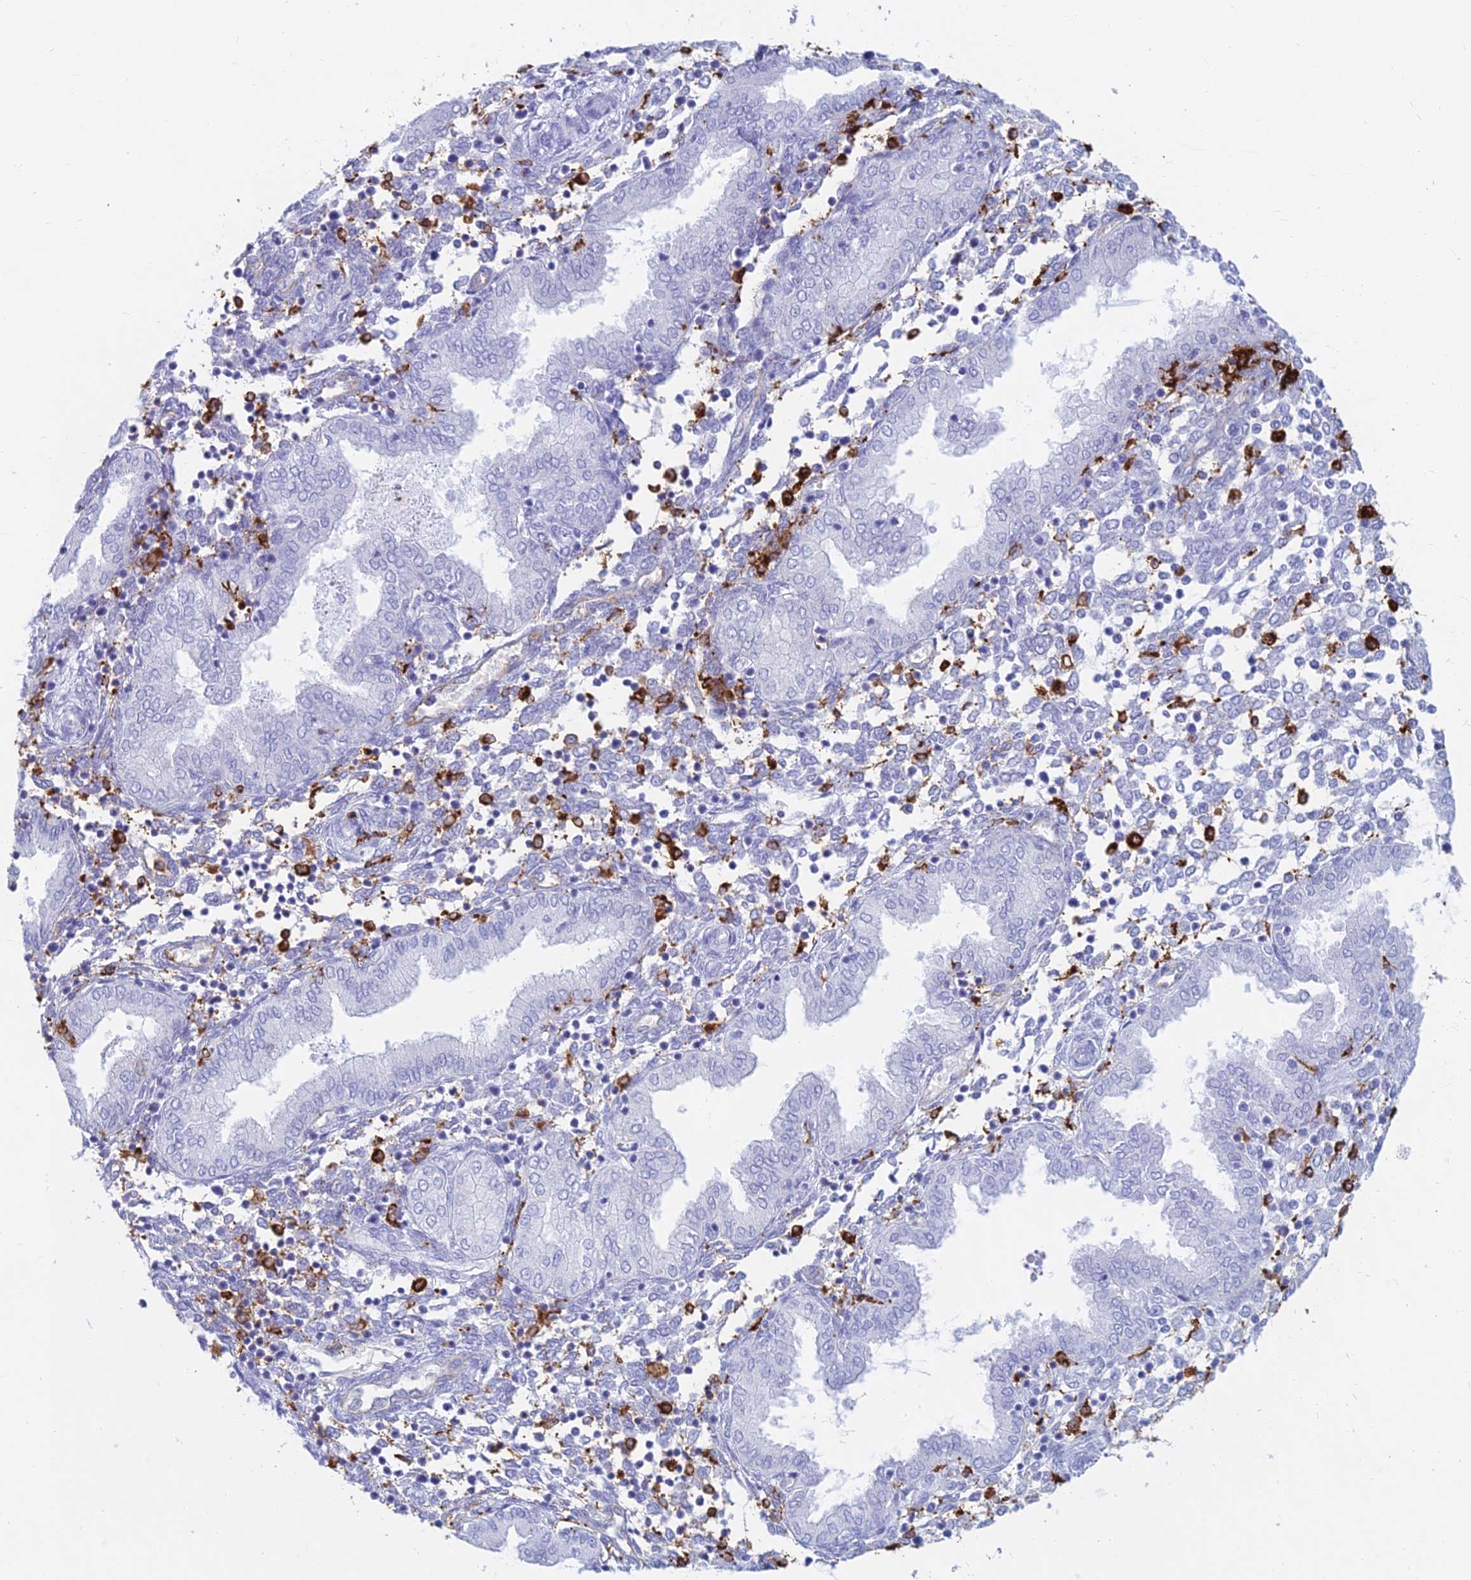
{"staining": {"intensity": "negative", "quantity": "none", "location": "none"}, "tissue": "endometrium", "cell_type": "Cells in endometrial stroma", "image_type": "normal", "snomed": [{"axis": "morphology", "description": "Normal tissue, NOS"}, {"axis": "topography", "description": "Endometrium"}], "caption": "Immunohistochemical staining of normal endometrium shows no significant expression in cells in endometrial stroma.", "gene": "HLA", "patient": {"sex": "female", "age": 53}}